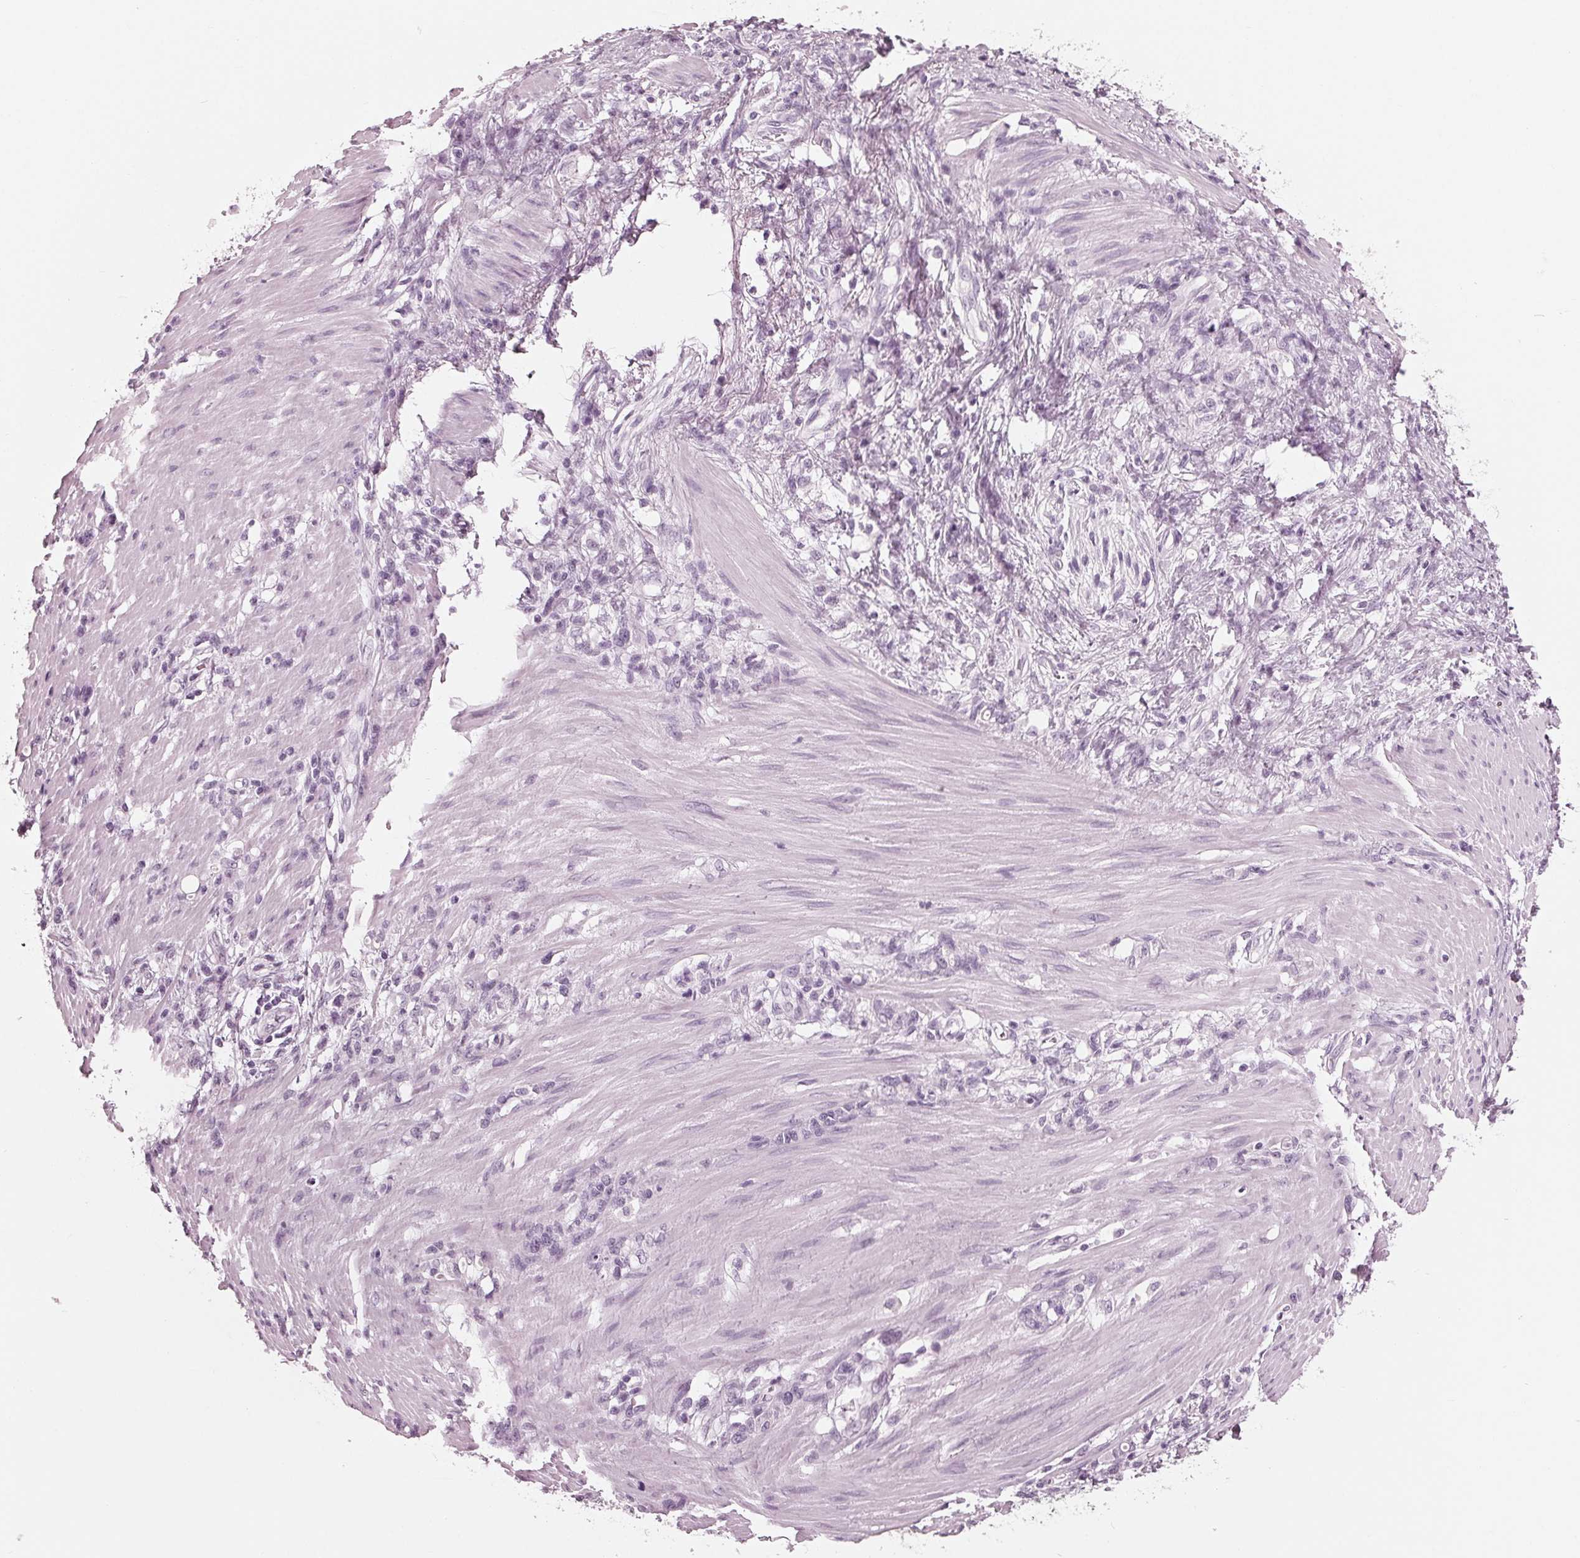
{"staining": {"intensity": "negative", "quantity": "none", "location": "none"}, "tissue": "stomach cancer", "cell_type": "Tumor cells", "image_type": "cancer", "snomed": [{"axis": "morphology", "description": "Adenocarcinoma, NOS"}, {"axis": "topography", "description": "Stomach"}], "caption": "Immunohistochemistry (IHC) of stomach adenocarcinoma demonstrates no expression in tumor cells.", "gene": "KRT28", "patient": {"sex": "female", "age": 84}}